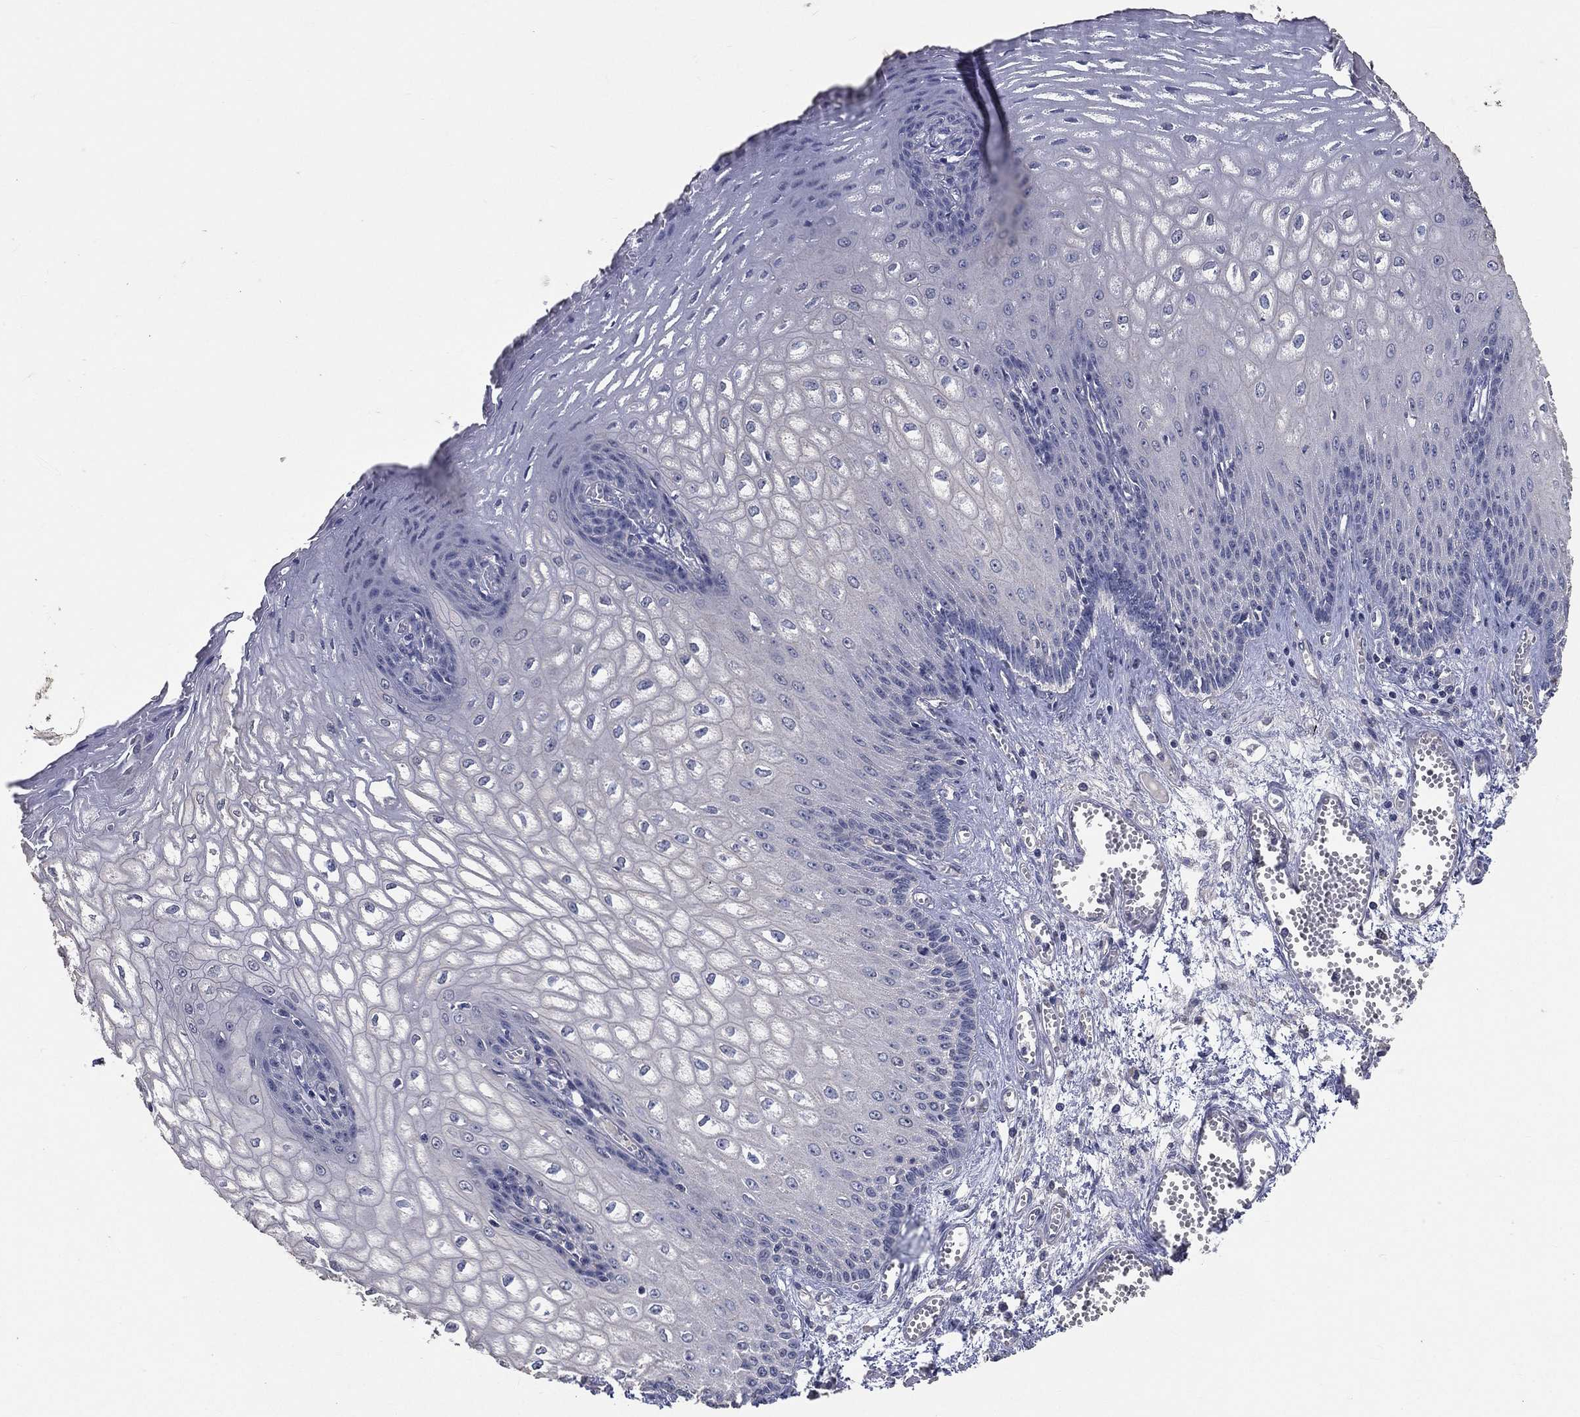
{"staining": {"intensity": "negative", "quantity": "none", "location": "none"}, "tissue": "esophagus", "cell_type": "Squamous epithelial cells", "image_type": "normal", "snomed": [{"axis": "morphology", "description": "Normal tissue, NOS"}, {"axis": "topography", "description": "Esophagus"}], "caption": "A high-resolution micrograph shows IHC staining of benign esophagus, which reveals no significant expression in squamous epithelial cells. Nuclei are stained in blue.", "gene": "SNAP25", "patient": {"sex": "male", "age": 58}}